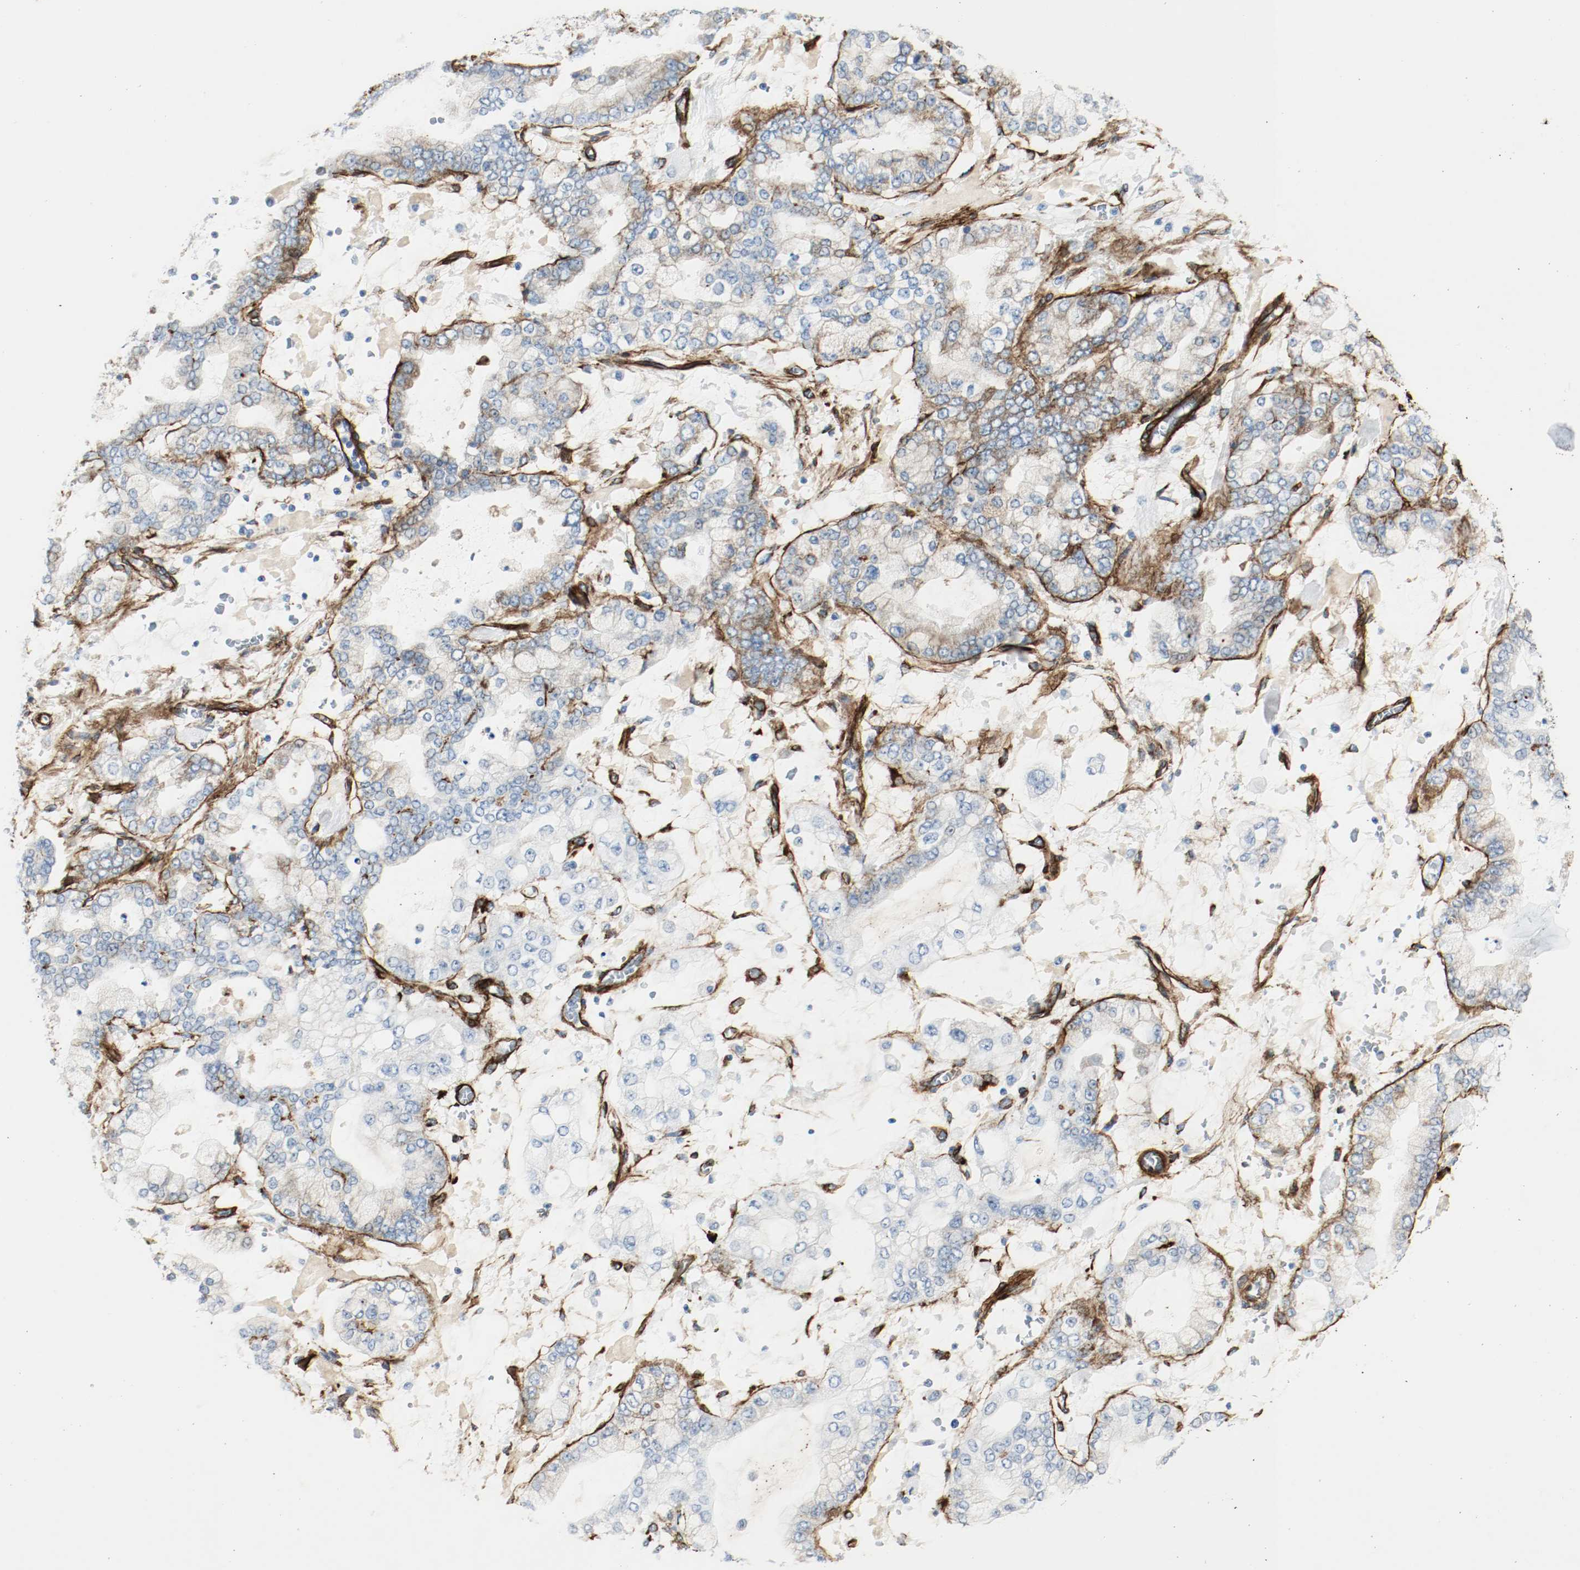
{"staining": {"intensity": "weak", "quantity": ">75%", "location": "cytoplasmic/membranous"}, "tissue": "stomach cancer", "cell_type": "Tumor cells", "image_type": "cancer", "snomed": [{"axis": "morphology", "description": "Normal tissue, NOS"}, {"axis": "morphology", "description": "Adenocarcinoma, NOS"}, {"axis": "topography", "description": "Stomach, upper"}, {"axis": "topography", "description": "Stomach"}], "caption": "A micrograph of adenocarcinoma (stomach) stained for a protein demonstrates weak cytoplasmic/membranous brown staining in tumor cells.", "gene": "LAMB1", "patient": {"sex": "male", "age": 76}}